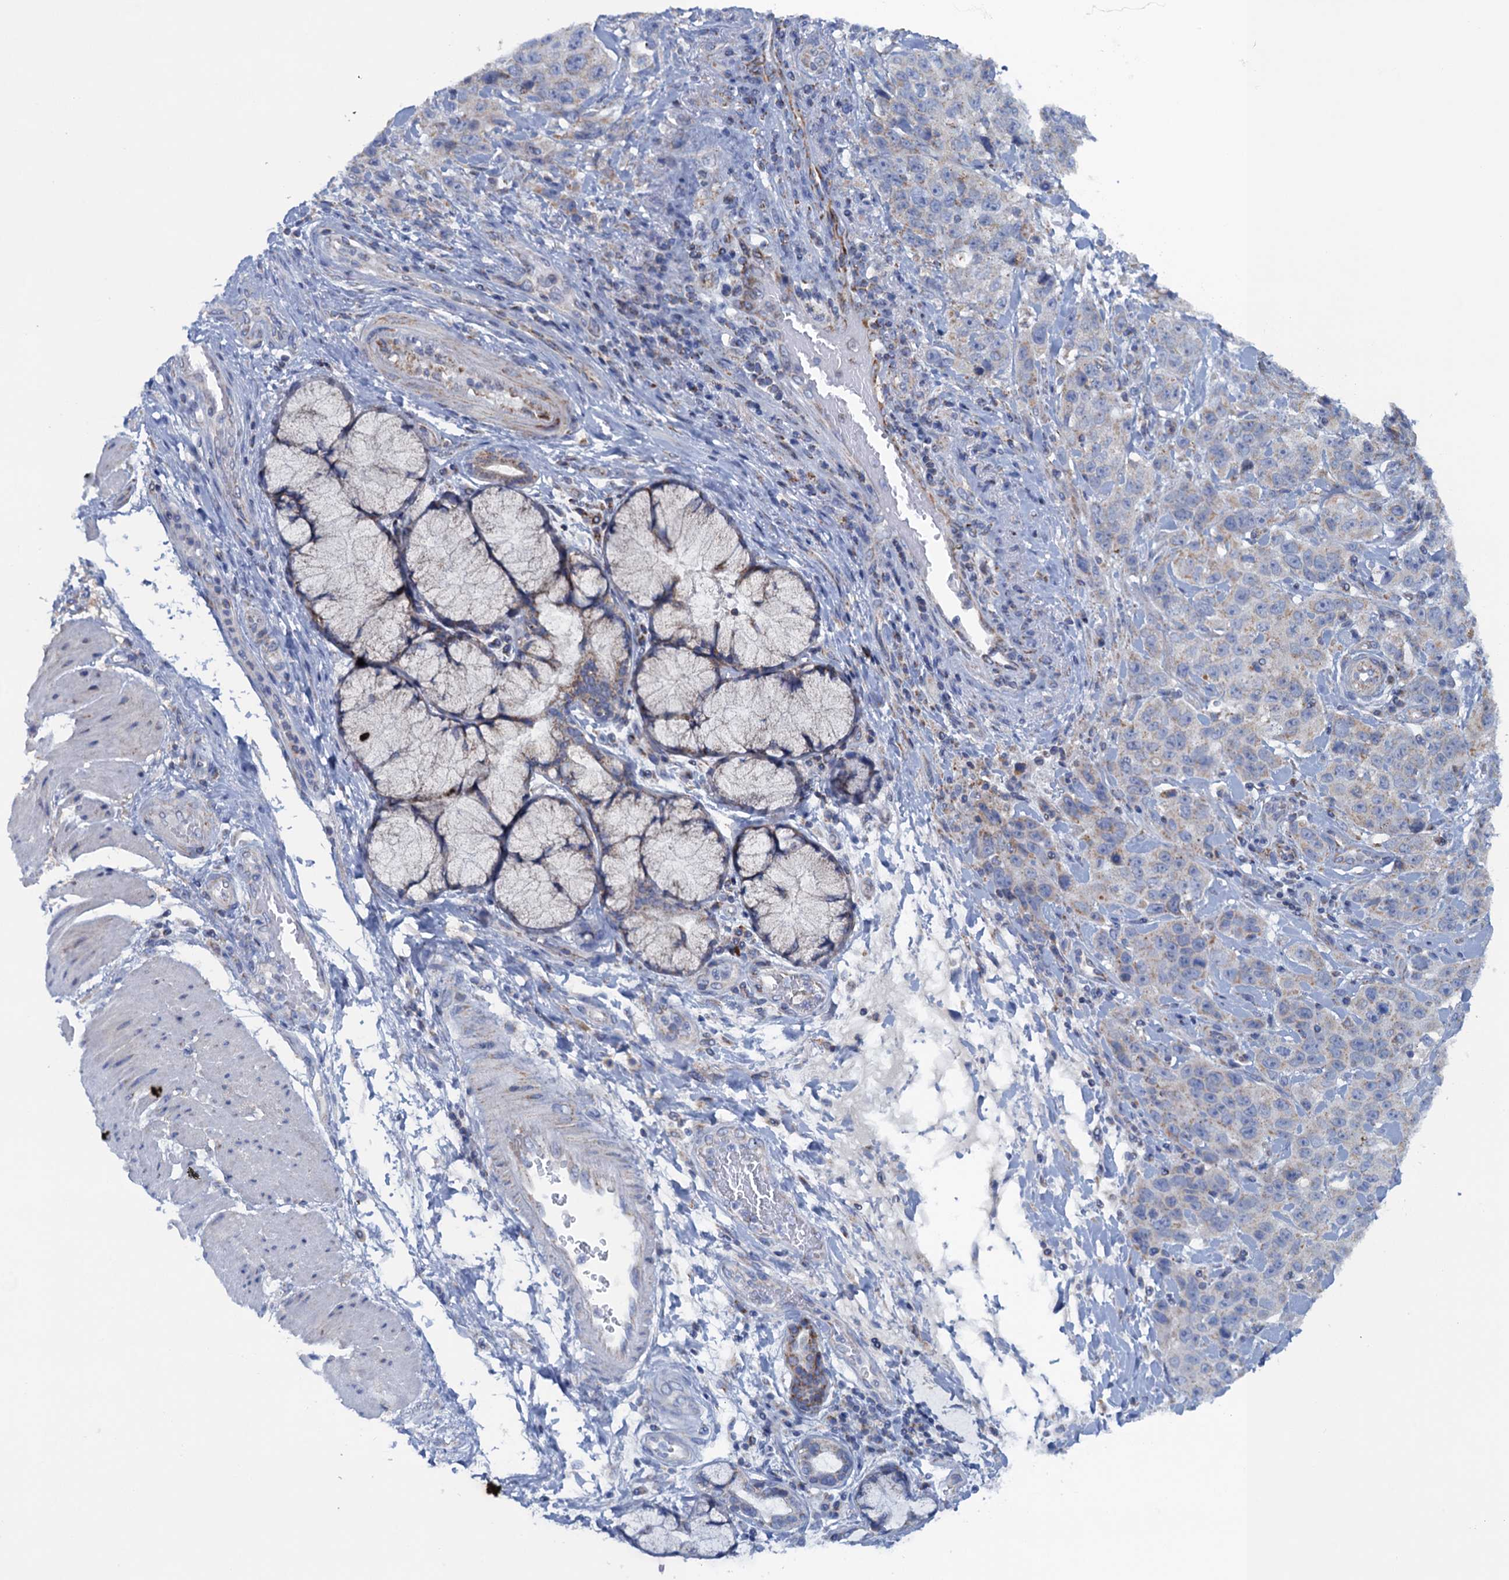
{"staining": {"intensity": "weak", "quantity": "<25%", "location": "cytoplasmic/membranous"}, "tissue": "stomach cancer", "cell_type": "Tumor cells", "image_type": "cancer", "snomed": [{"axis": "morphology", "description": "Adenocarcinoma, NOS"}, {"axis": "topography", "description": "Stomach"}], "caption": "Stomach cancer stained for a protein using immunohistochemistry shows no expression tumor cells.", "gene": "GTPBP3", "patient": {"sex": "male", "age": 48}}